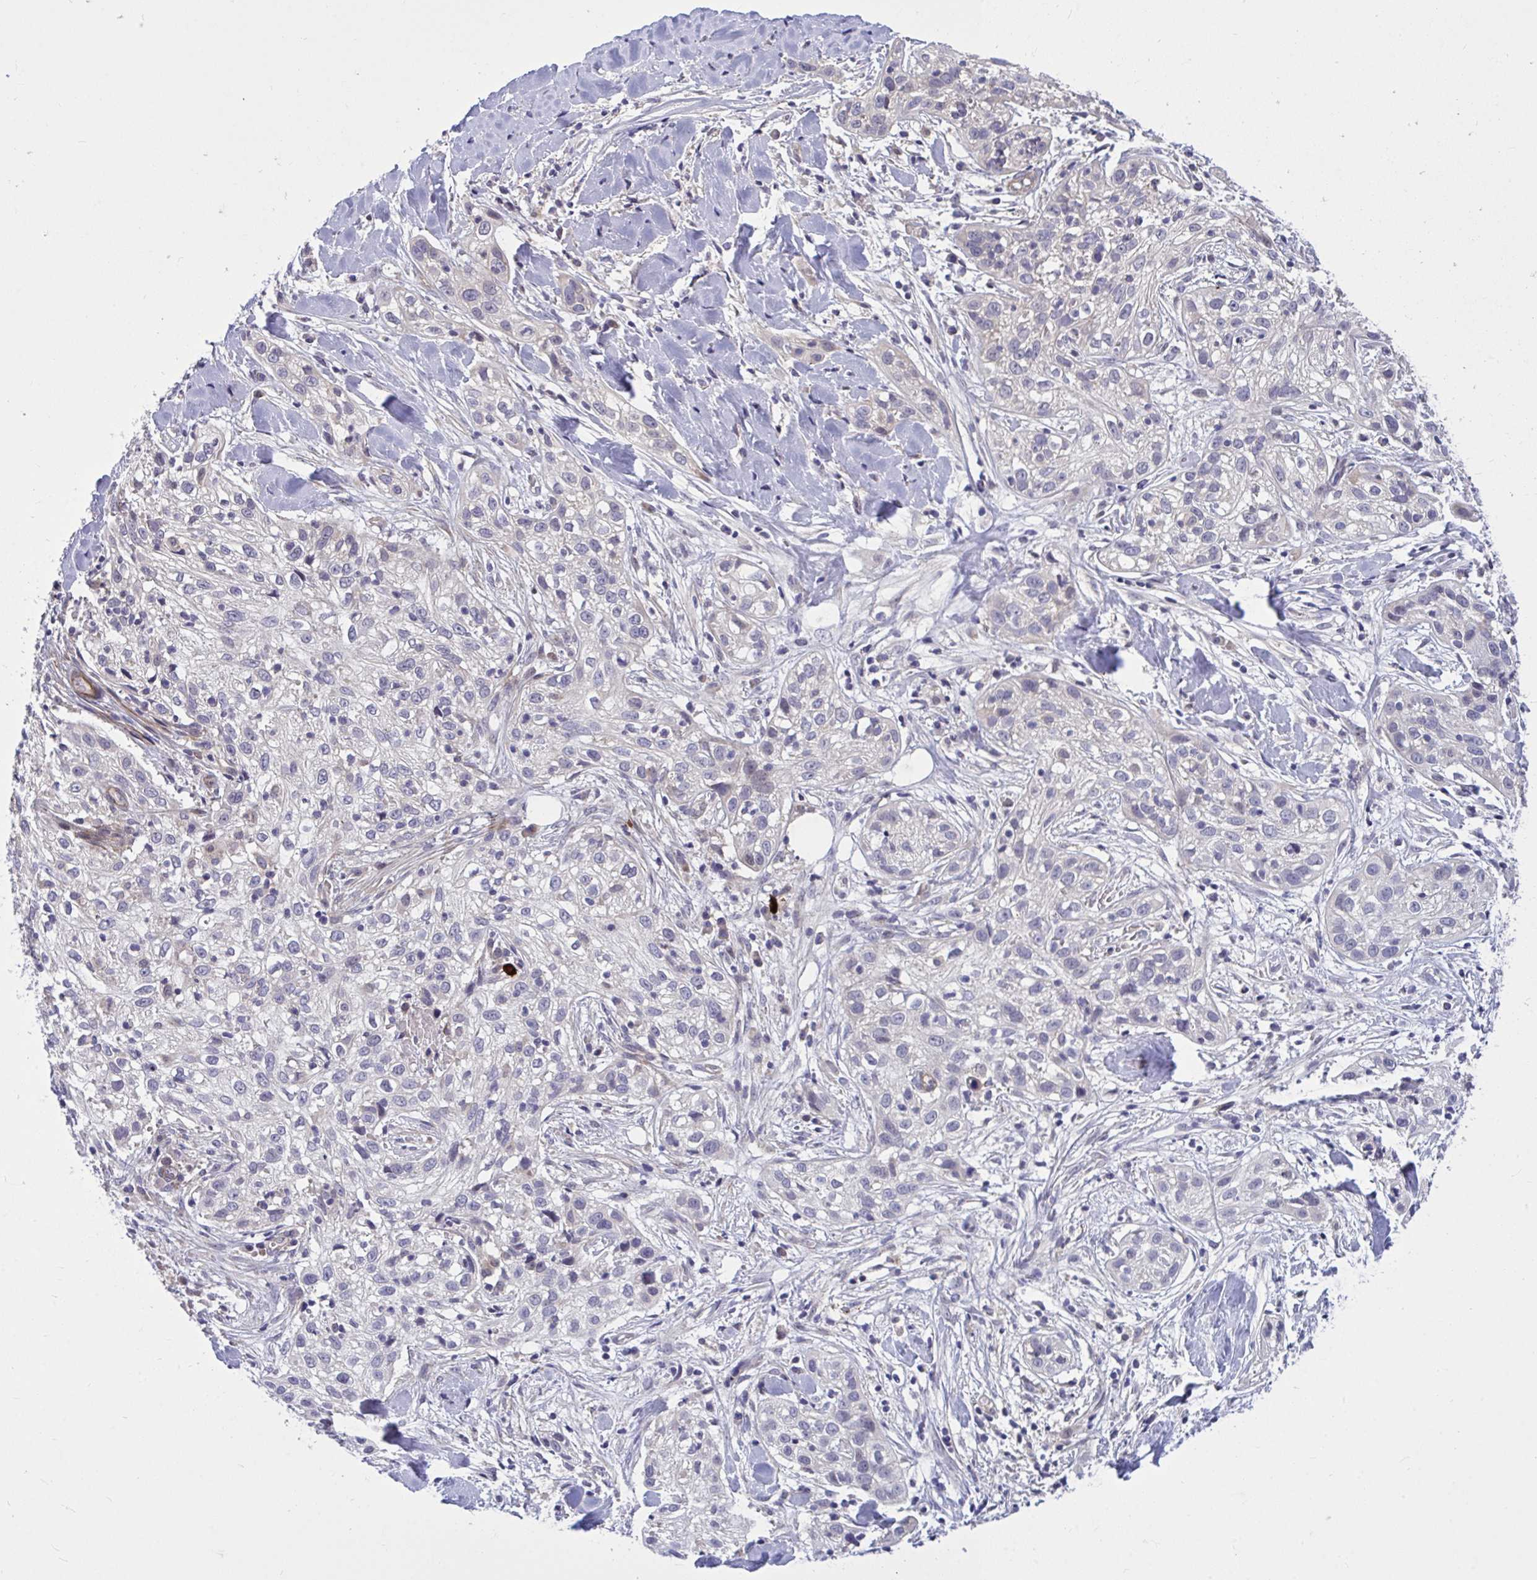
{"staining": {"intensity": "negative", "quantity": "none", "location": "none"}, "tissue": "skin cancer", "cell_type": "Tumor cells", "image_type": "cancer", "snomed": [{"axis": "morphology", "description": "Squamous cell carcinoma, NOS"}, {"axis": "topography", "description": "Skin"}], "caption": "DAB immunohistochemical staining of human squamous cell carcinoma (skin) reveals no significant positivity in tumor cells.", "gene": "HMBOX1", "patient": {"sex": "male", "age": 82}}